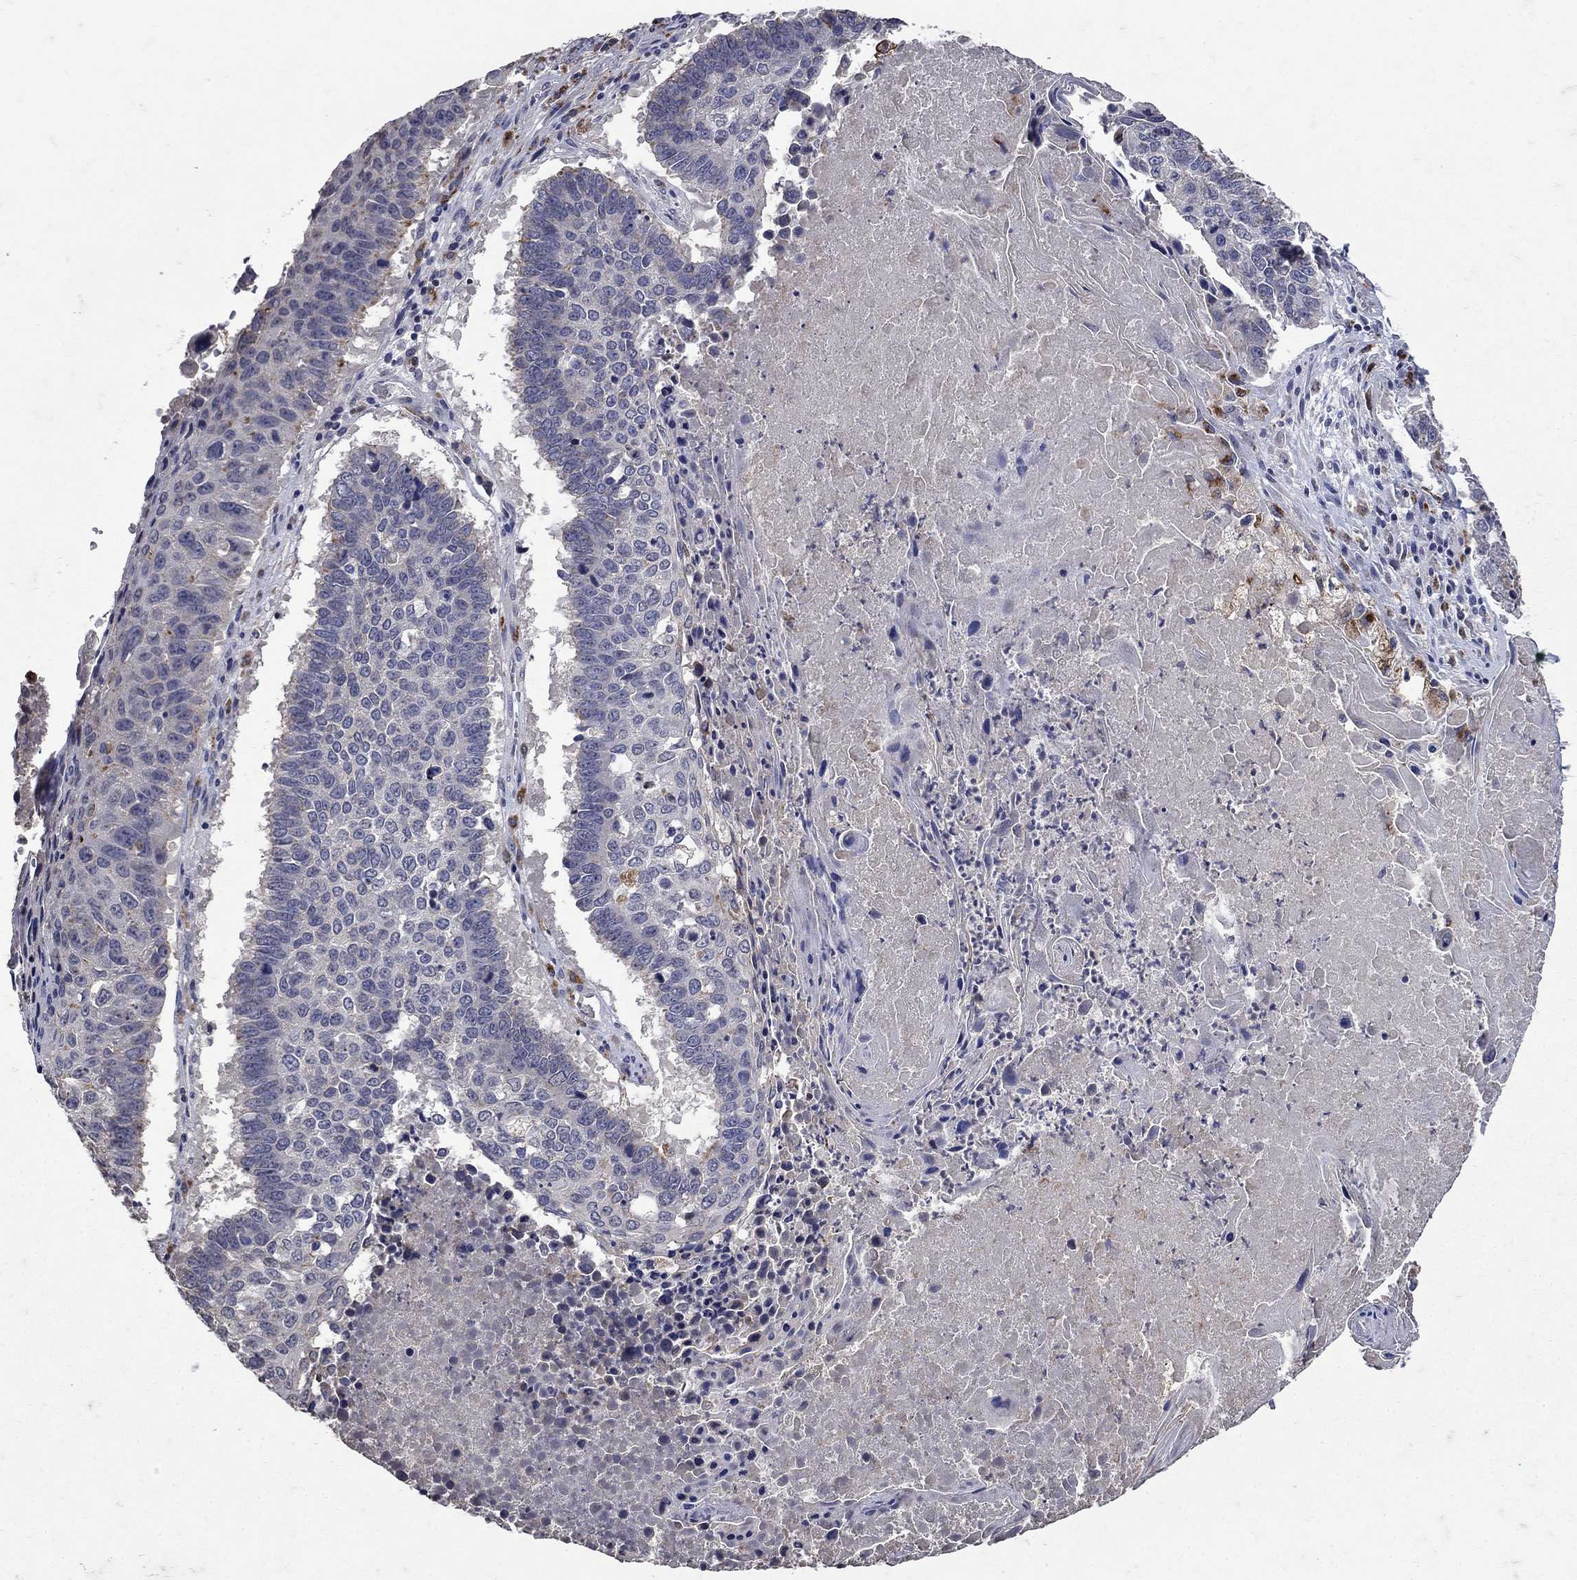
{"staining": {"intensity": "negative", "quantity": "none", "location": "none"}, "tissue": "lung cancer", "cell_type": "Tumor cells", "image_type": "cancer", "snomed": [{"axis": "morphology", "description": "Squamous cell carcinoma, NOS"}, {"axis": "topography", "description": "Lung"}], "caption": "DAB (3,3'-diaminobenzidine) immunohistochemical staining of lung cancer reveals no significant staining in tumor cells.", "gene": "NPC2", "patient": {"sex": "male", "age": 73}}